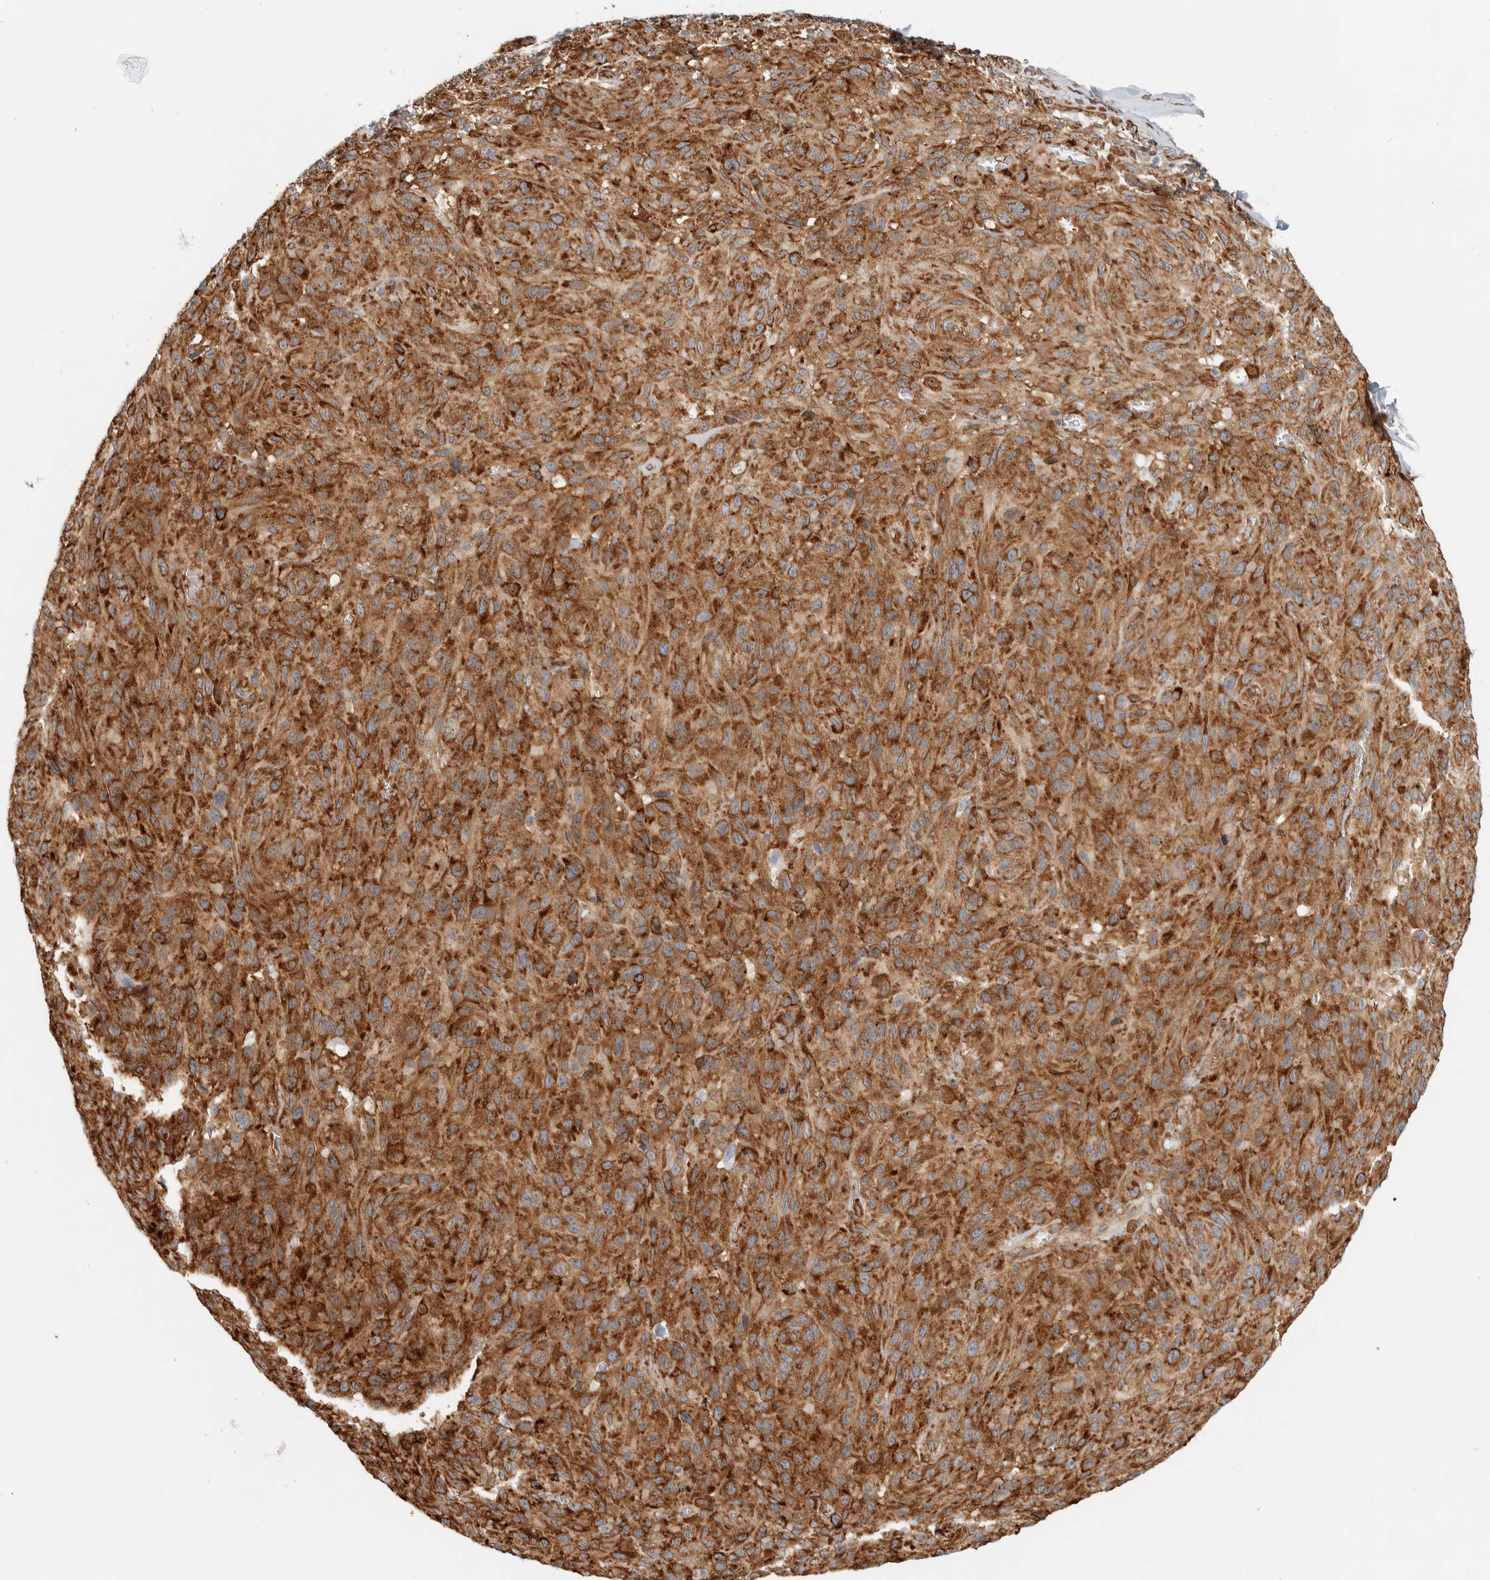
{"staining": {"intensity": "strong", "quantity": ">75%", "location": "cytoplasmic/membranous"}, "tissue": "melanoma", "cell_type": "Tumor cells", "image_type": "cancer", "snomed": [{"axis": "morphology", "description": "Malignant melanoma, NOS"}, {"axis": "topography", "description": "Skin"}], "caption": "There is high levels of strong cytoplasmic/membranous staining in tumor cells of melanoma, as demonstrated by immunohistochemical staining (brown color).", "gene": "LLGL2", "patient": {"sex": "male", "age": 66}}